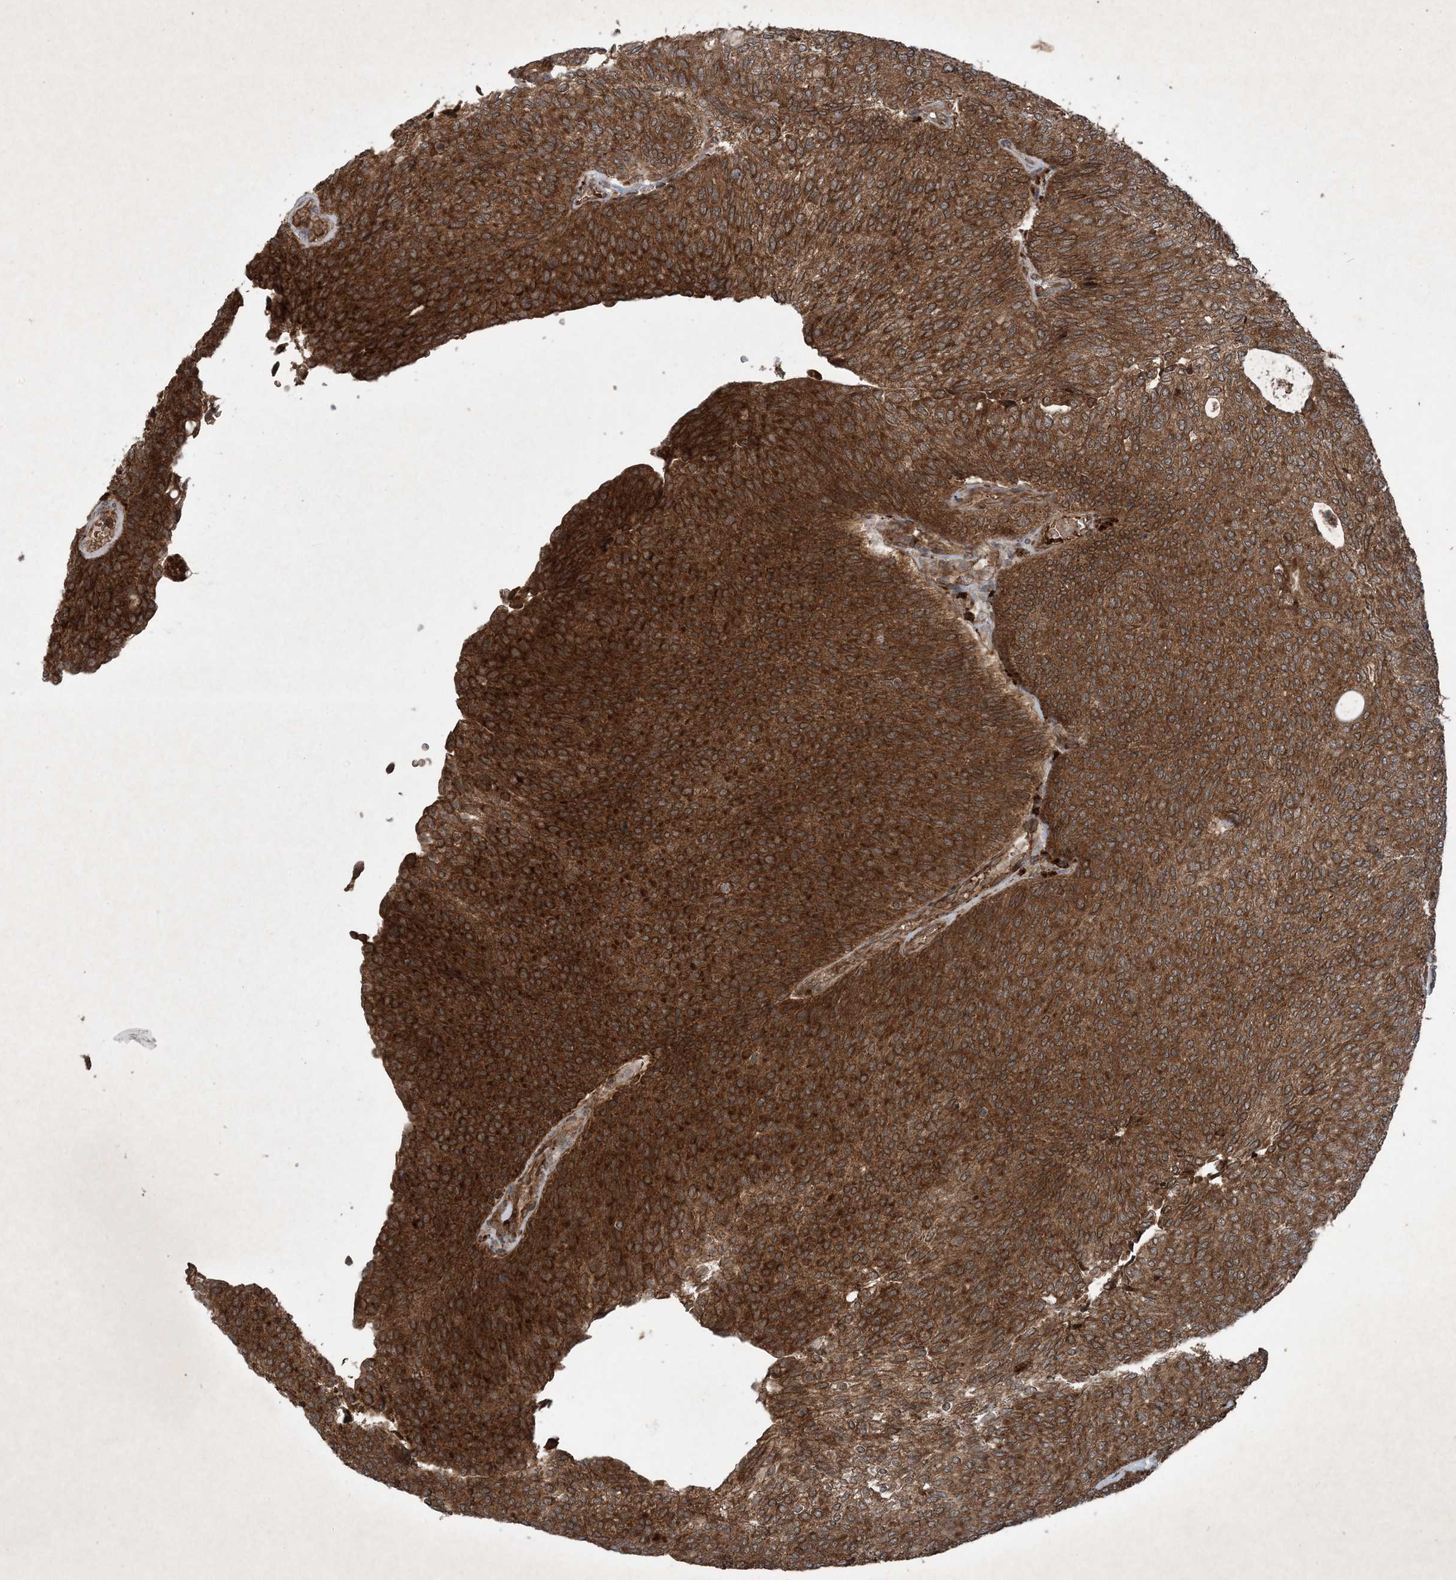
{"staining": {"intensity": "strong", "quantity": ">75%", "location": "cytoplasmic/membranous"}, "tissue": "urothelial cancer", "cell_type": "Tumor cells", "image_type": "cancer", "snomed": [{"axis": "morphology", "description": "Urothelial carcinoma, Low grade"}, {"axis": "topography", "description": "Urinary bladder"}], "caption": "Immunohistochemistry of urothelial carcinoma (low-grade) demonstrates high levels of strong cytoplasmic/membranous expression in about >75% of tumor cells.", "gene": "GNG5", "patient": {"sex": "female", "age": 79}}